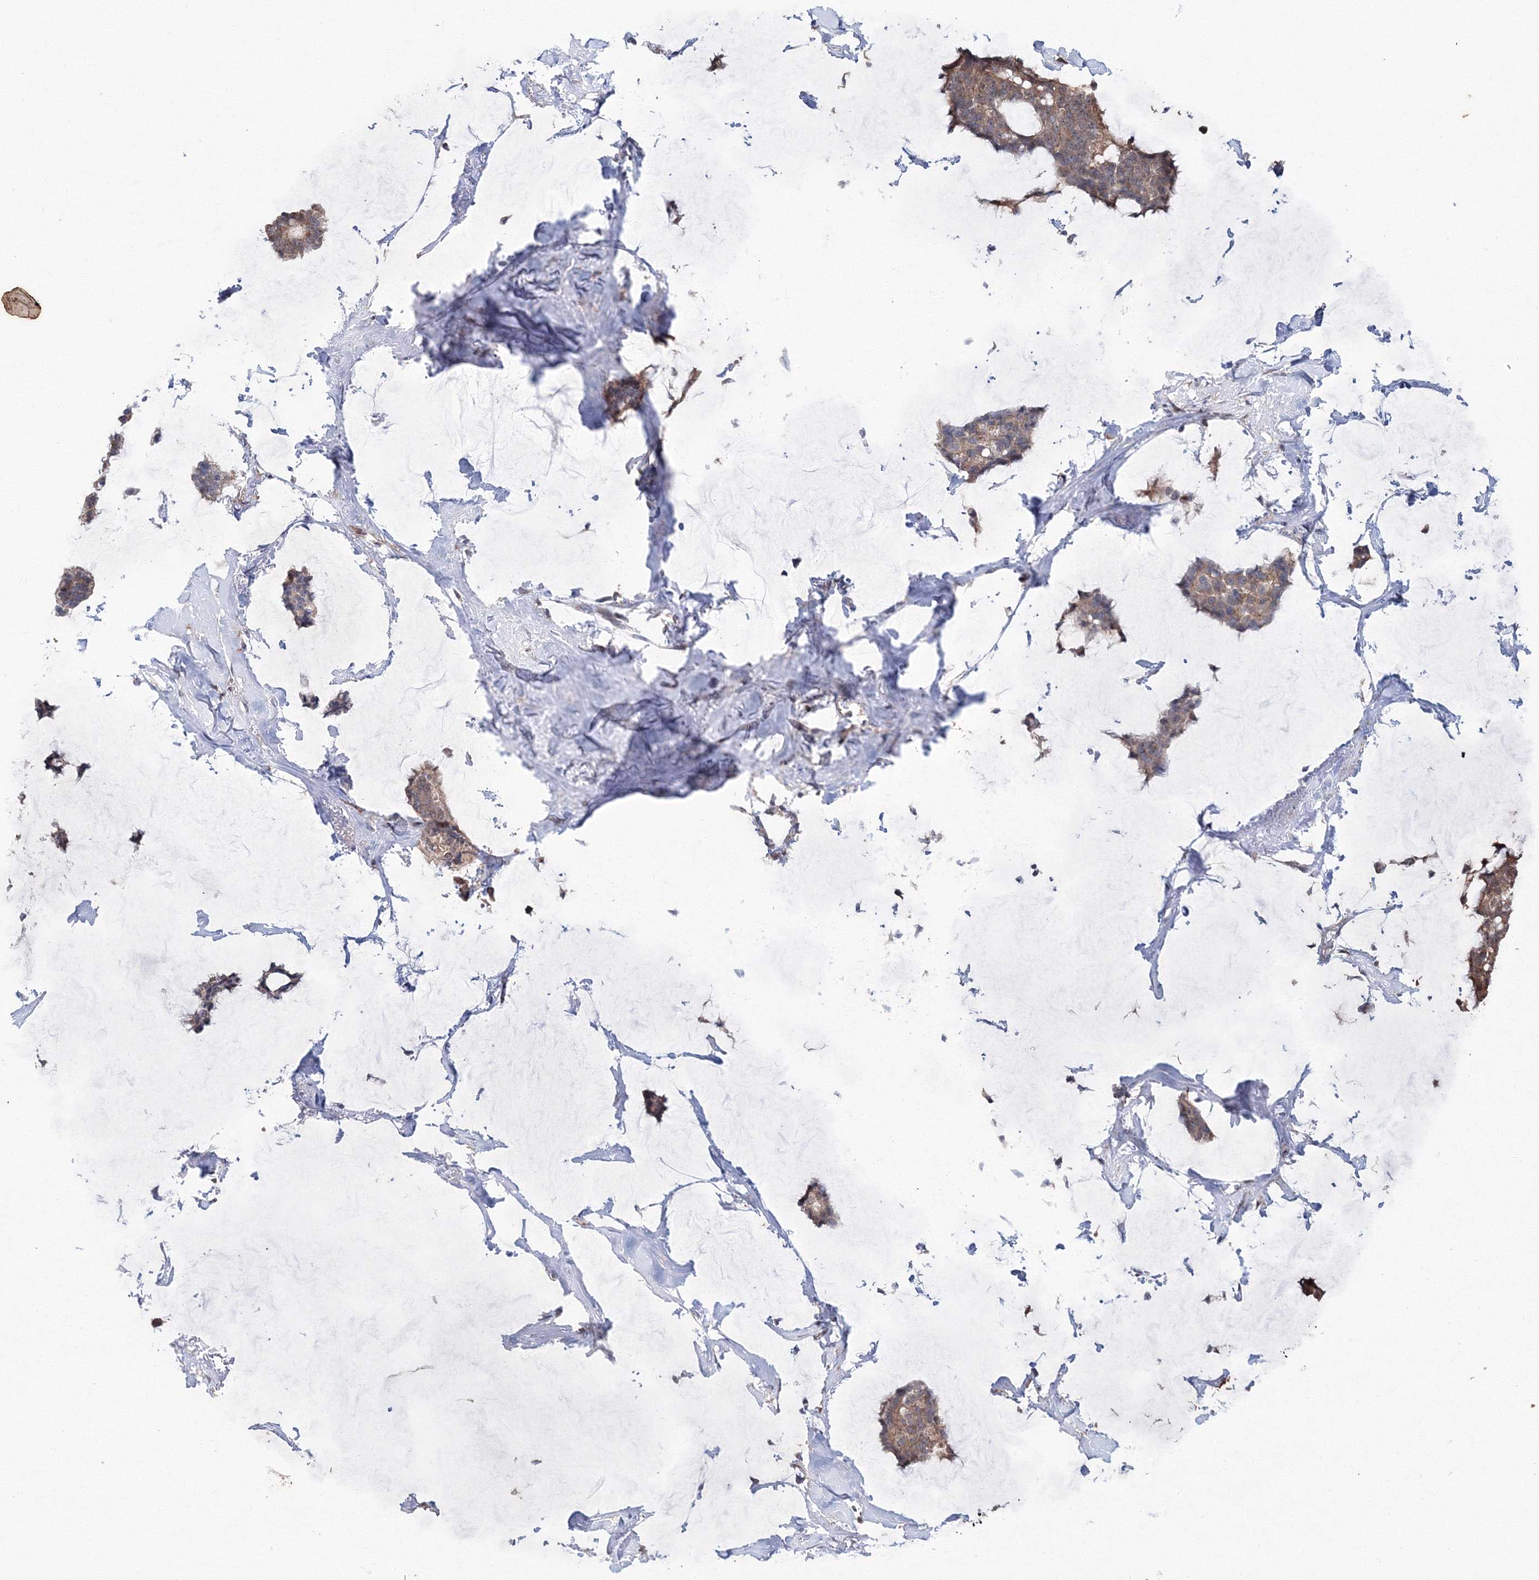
{"staining": {"intensity": "weak", "quantity": ">75%", "location": "cytoplasmic/membranous"}, "tissue": "breast cancer", "cell_type": "Tumor cells", "image_type": "cancer", "snomed": [{"axis": "morphology", "description": "Duct carcinoma"}, {"axis": "topography", "description": "Breast"}], "caption": "Weak cytoplasmic/membranous protein staining is identified in about >75% of tumor cells in intraductal carcinoma (breast). The protein is stained brown, and the nuclei are stained in blue (DAB (3,3'-diaminobenzidine) IHC with brightfield microscopy, high magnification).", "gene": "MKRN2", "patient": {"sex": "female", "age": 93}}